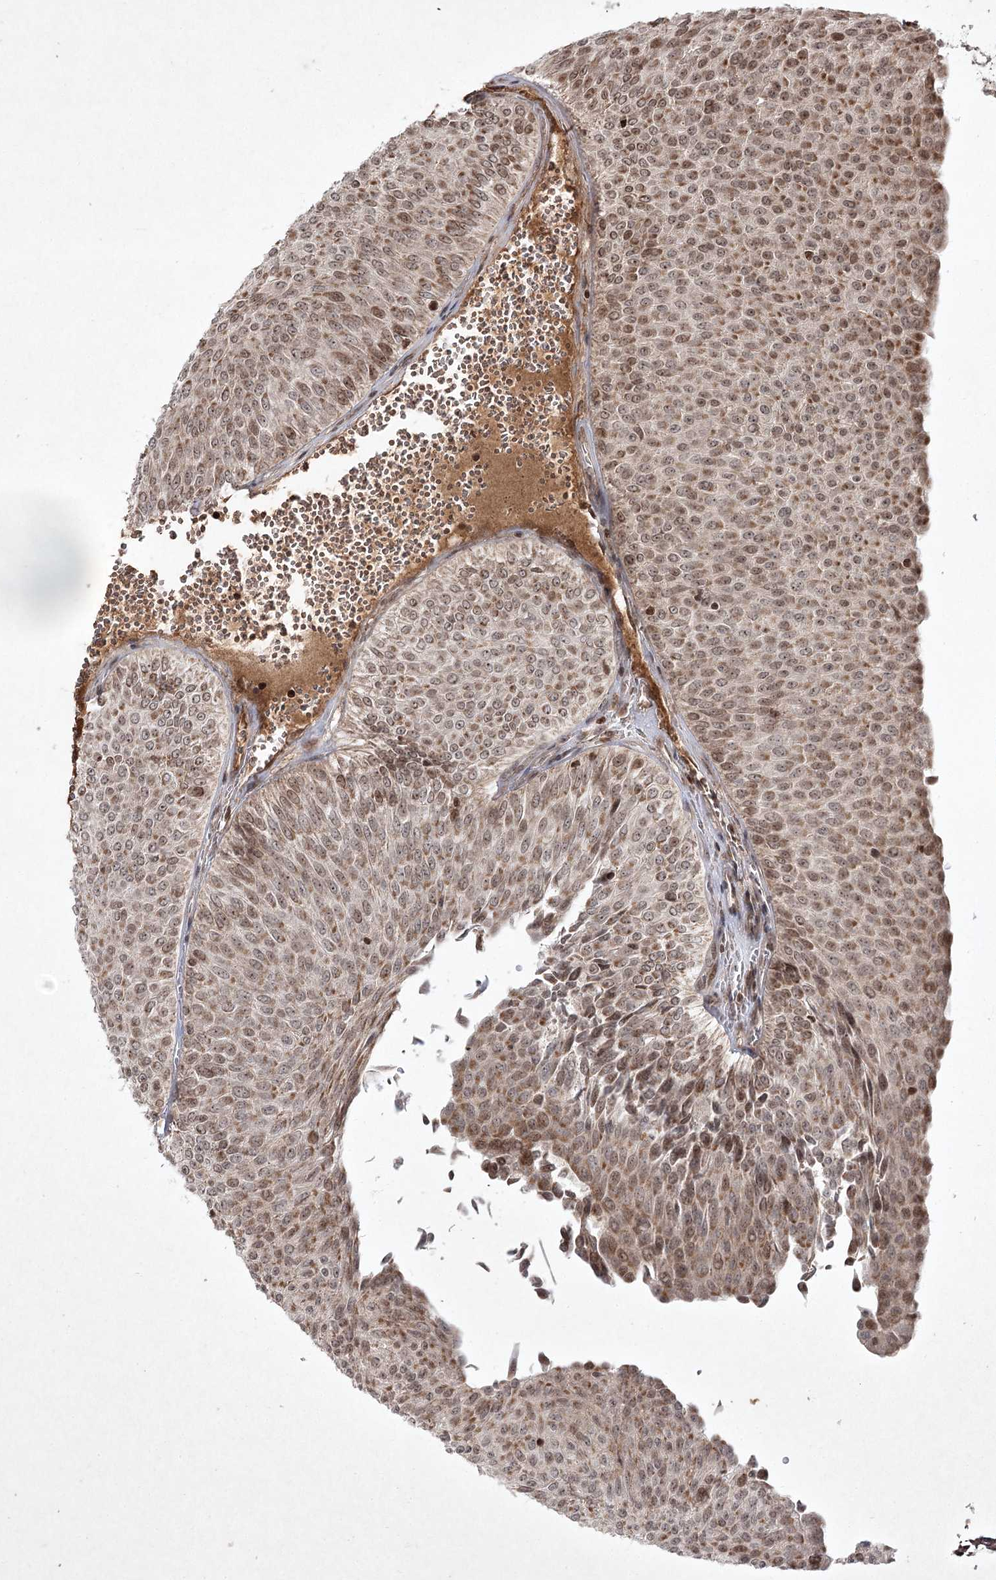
{"staining": {"intensity": "moderate", "quantity": ">75%", "location": "cytoplasmic/membranous,nuclear"}, "tissue": "urothelial cancer", "cell_type": "Tumor cells", "image_type": "cancer", "snomed": [{"axis": "morphology", "description": "Urothelial carcinoma, Low grade"}, {"axis": "topography", "description": "Urinary bladder"}], "caption": "Tumor cells display moderate cytoplasmic/membranous and nuclear positivity in about >75% of cells in urothelial cancer.", "gene": "CARM1", "patient": {"sex": "male", "age": 78}}